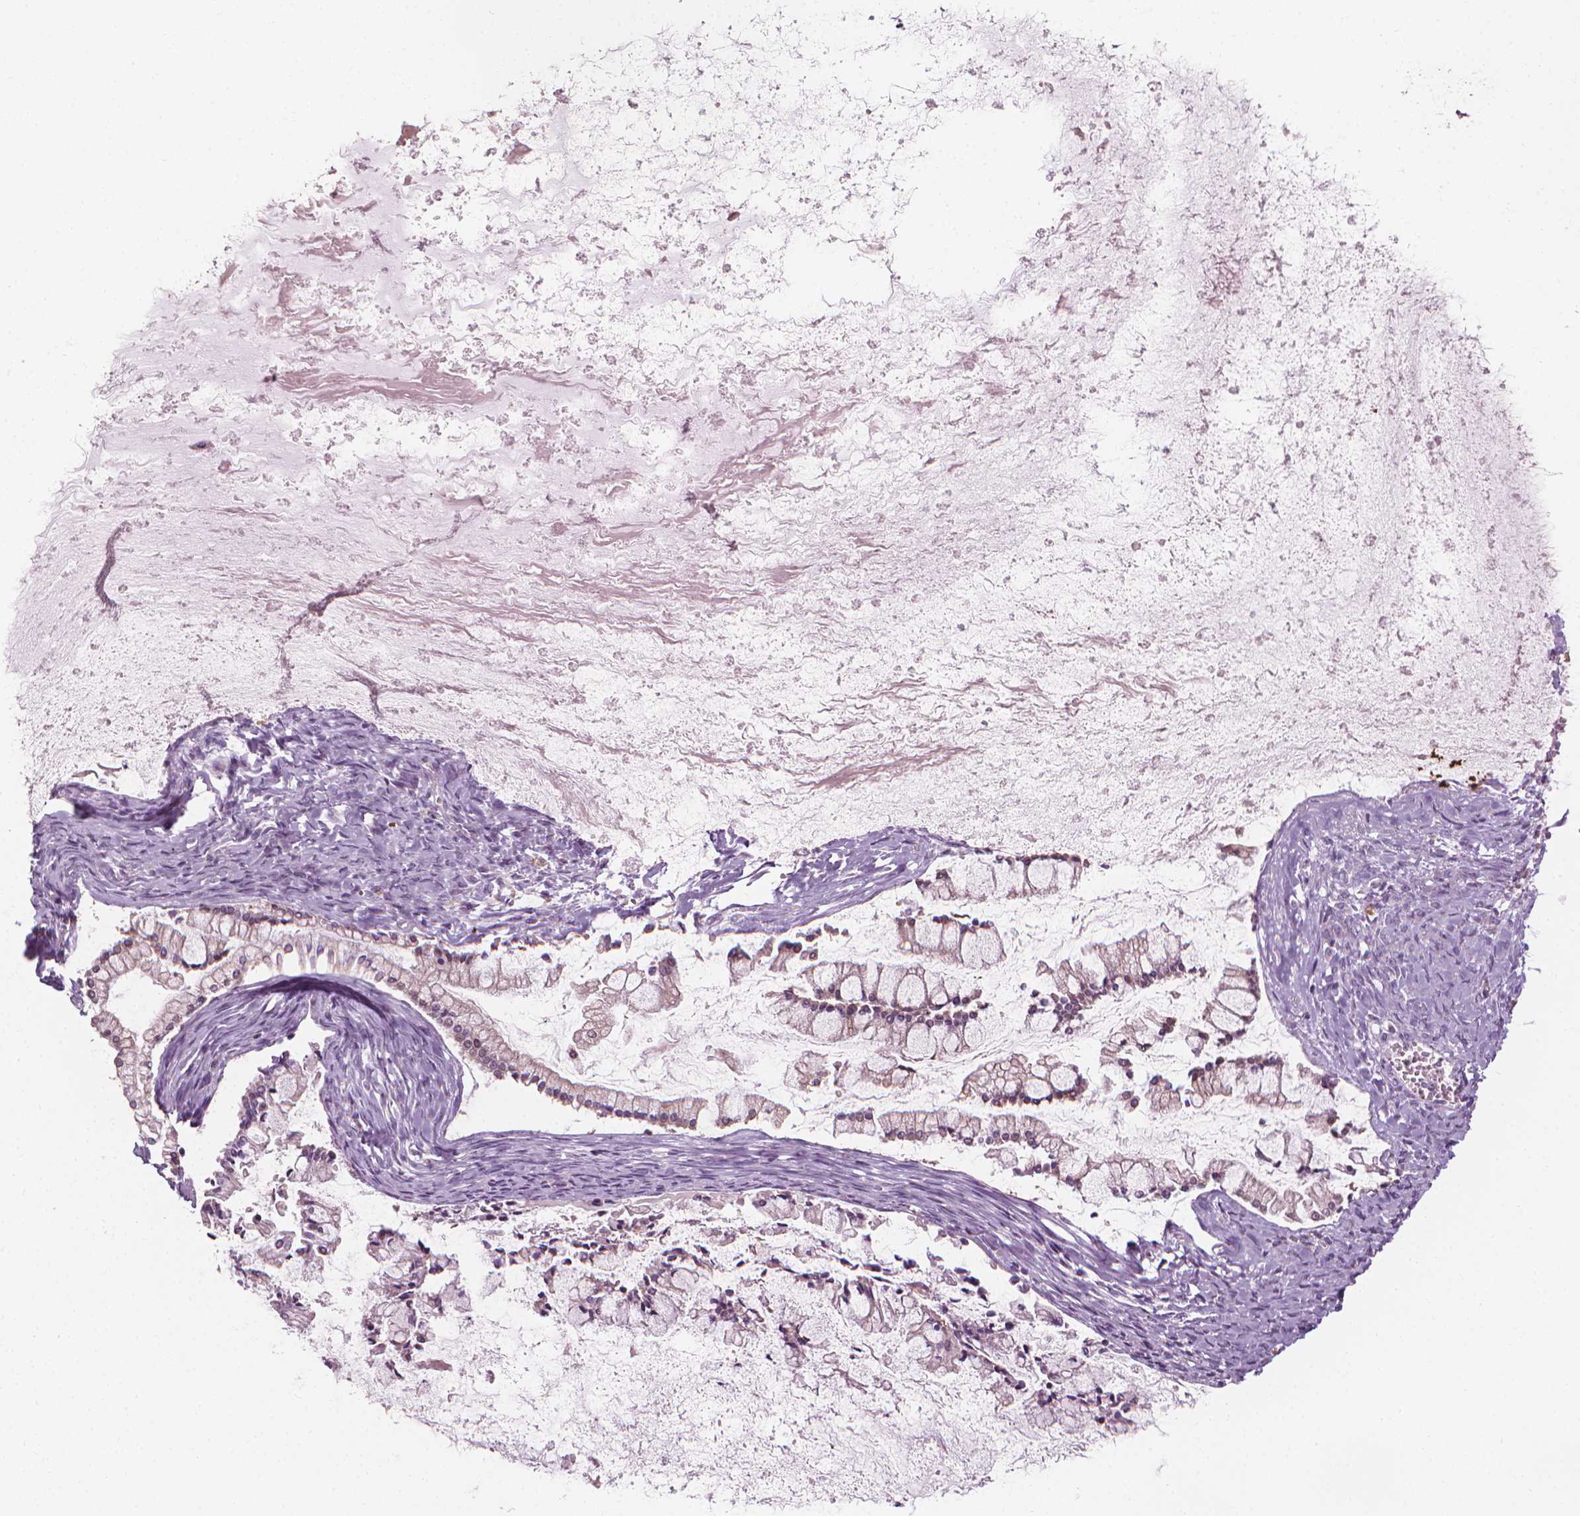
{"staining": {"intensity": "negative", "quantity": "none", "location": "none"}, "tissue": "ovarian cancer", "cell_type": "Tumor cells", "image_type": "cancer", "snomed": [{"axis": "morphology", "description": "Cystadenocarcinoma, mucinous, NOS"}, {"axis": "topography", "description": "Ovary"}], "caption": "There is no significant staining in tumor cells of mucinous cystadenocarcinoma (ovarian).", "gene": "SHMT1", "patient": {"sex": "female", "age": 67}}